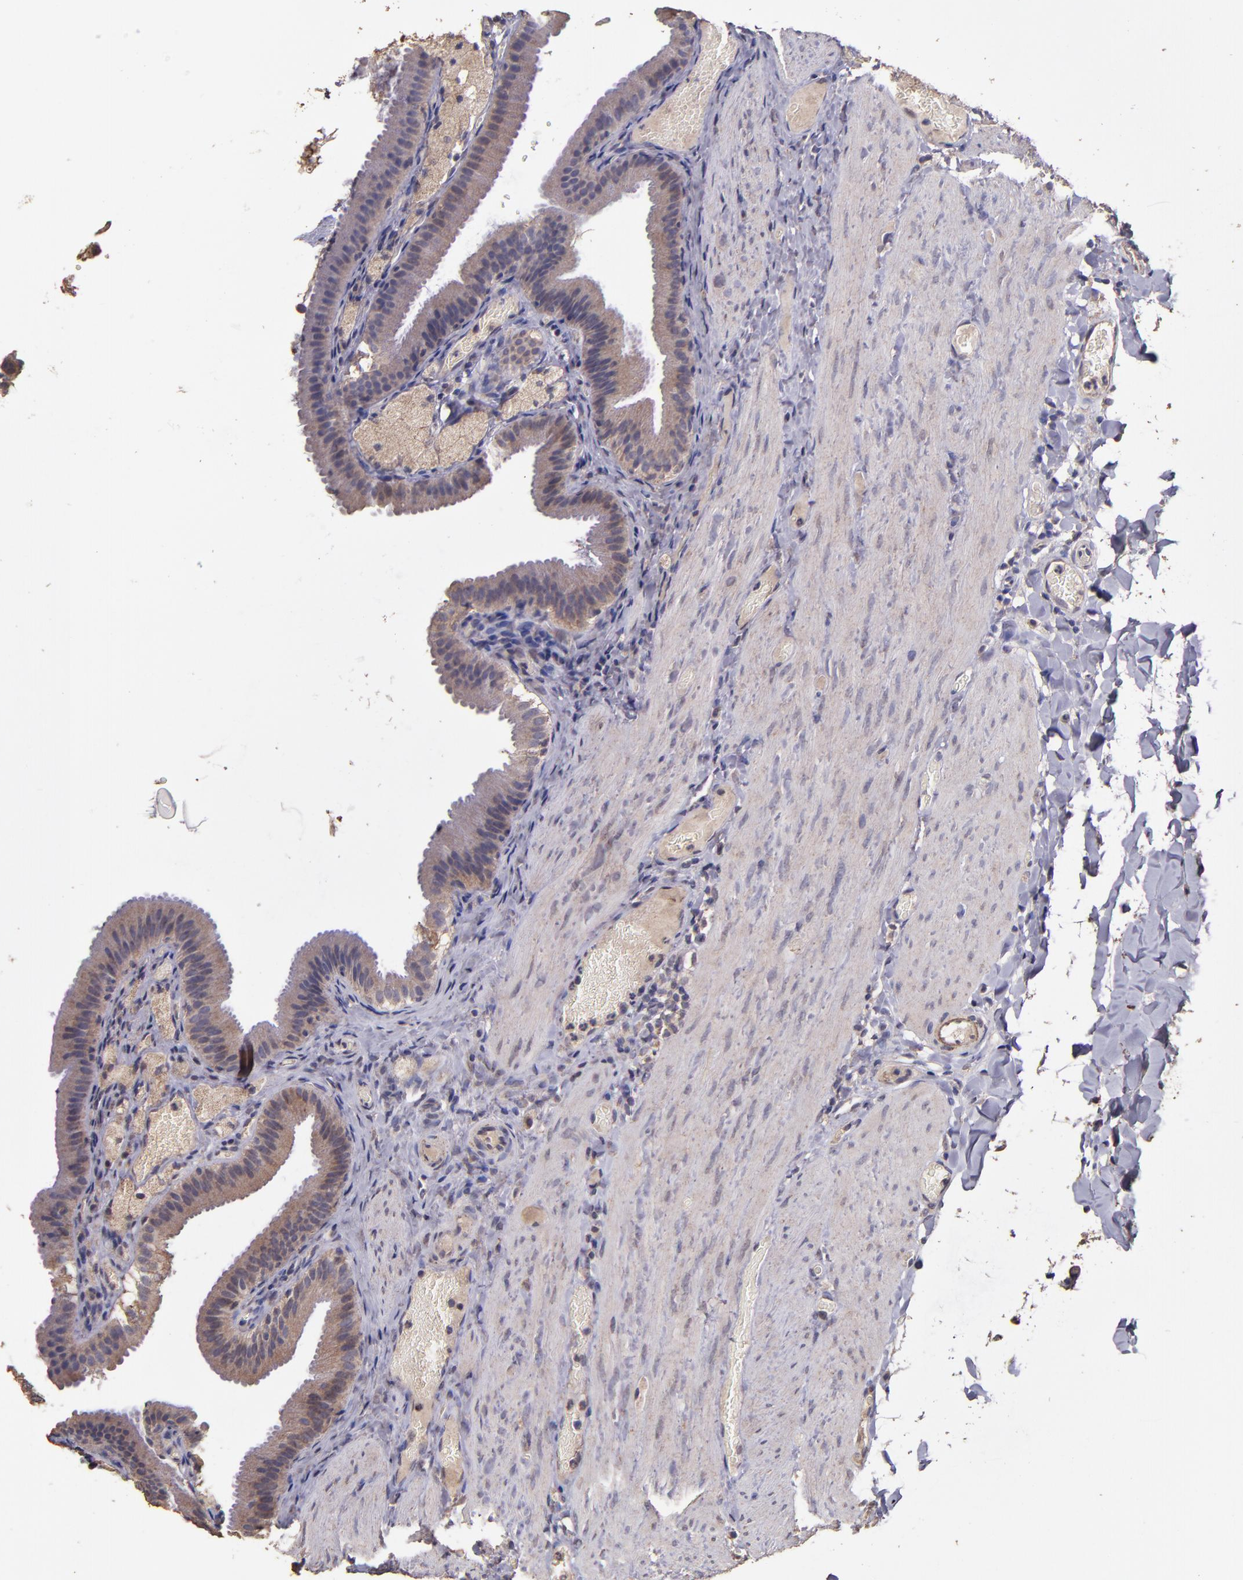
{"staining": {"intensity": "moderate", "quantity": ">75%", "location": "cytoplasmic/membranous"}, "tissue": "gallbladder", "cell_type": "Glandular cells", "image_type": "normal", "snomed": [{"axis": "morphology", "description": "Normal tissue, NOS"}, {"axis": "topography", "description": "Gallbladder"}], "caption": "A brown stain shows moderate cytoplasmic/membranous expression of a protein in glandular cells of unremarkable gallbladder.", "gene": "HECTD1", "patient": {"sex": "female", "age": 24}}